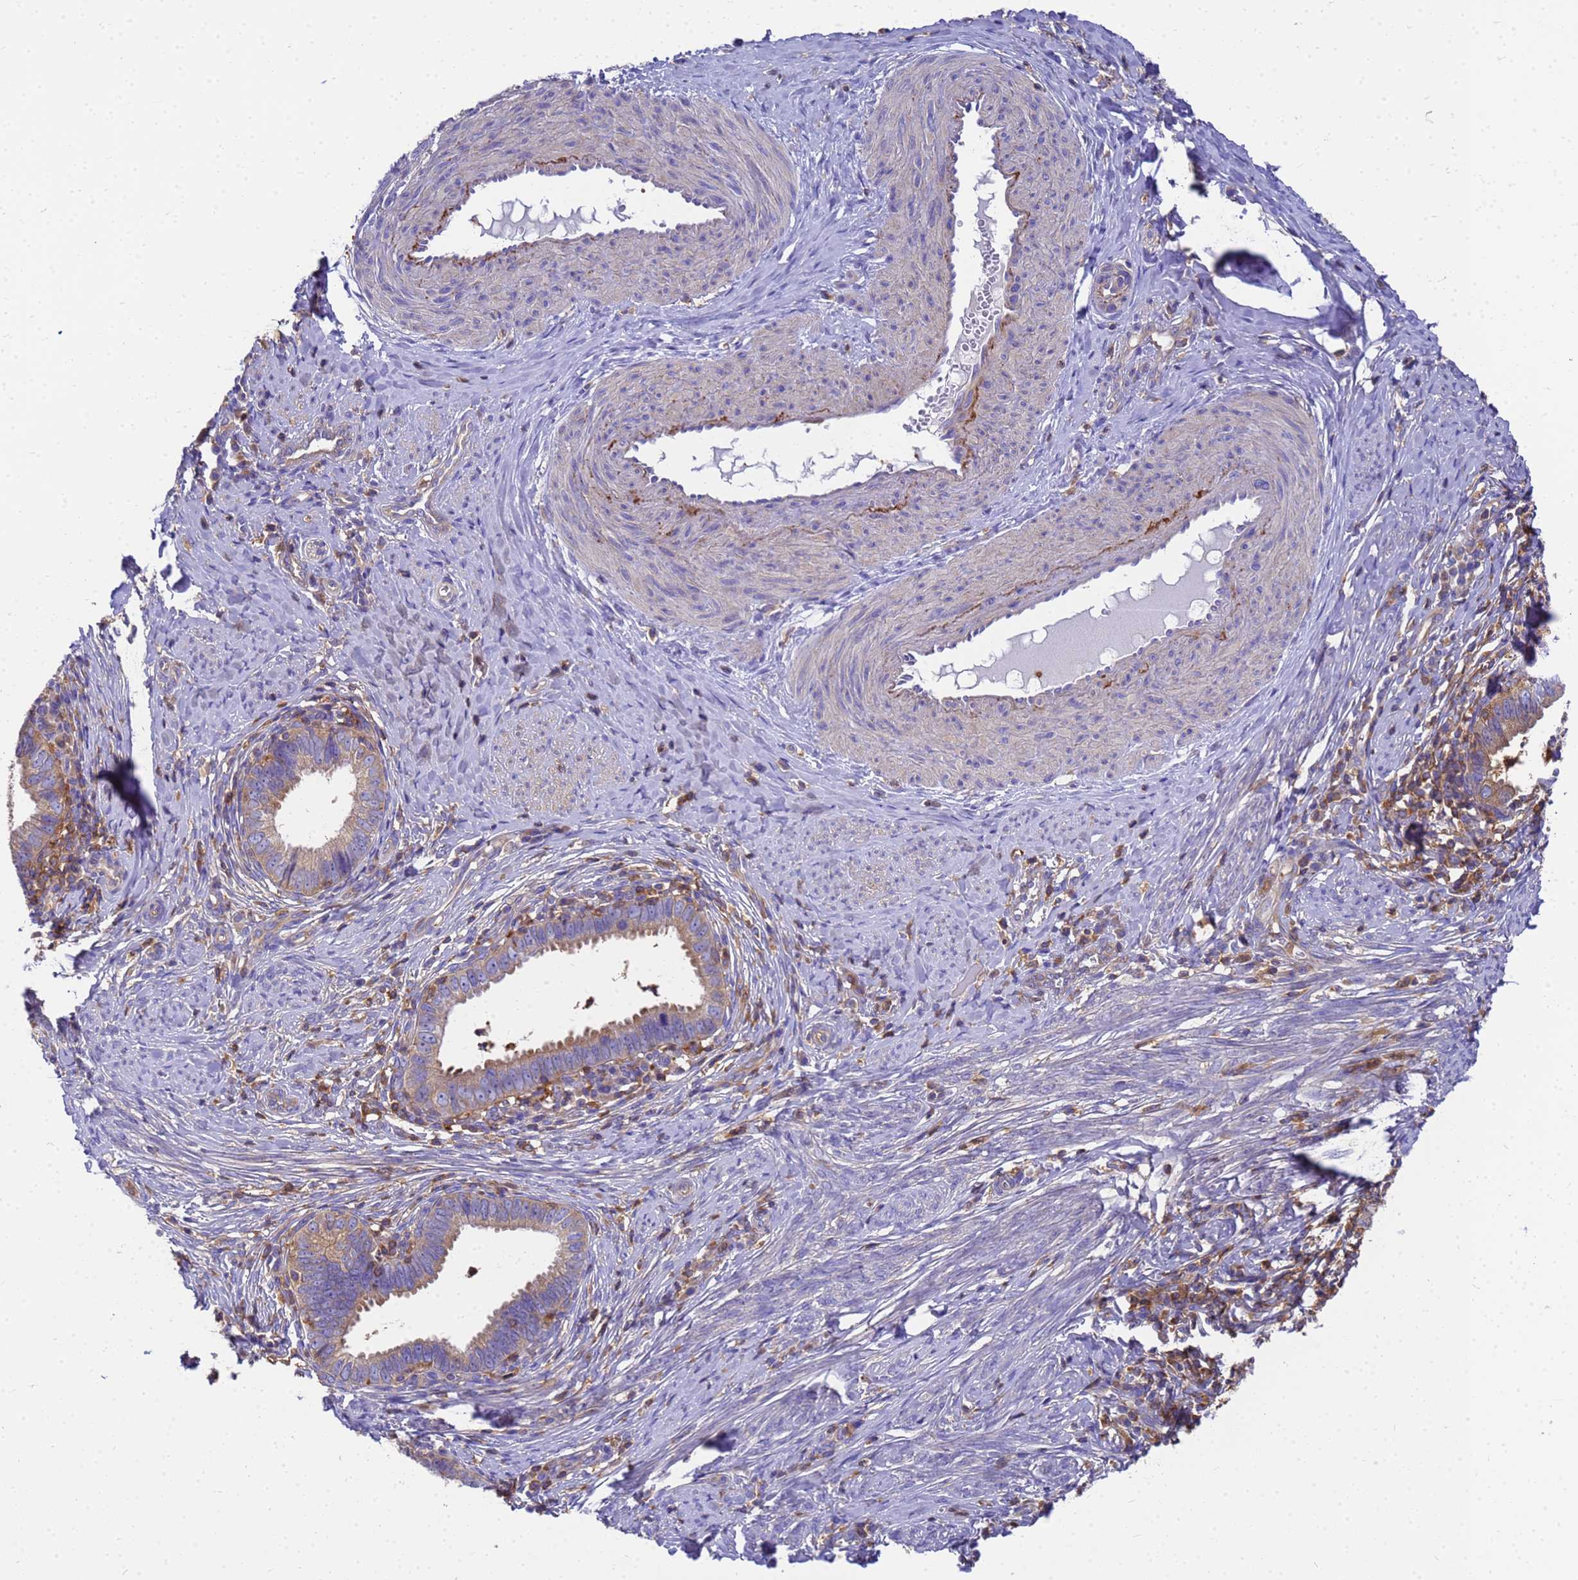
{"staining": {"intensity": "weak", "quantity": "<25%", "location": "cytoplasmic/membranous"}, "tissue": "cervical cancer", "cell_type": "Tumor cells", "image_type": "cancer", "snomed": [{"axis": "morphology", "description": "Adenocarcinoma, NOS"}, {"axis": "topography", "description": "Cervix"}], "caption": "An image of cervical cancer (adenocarcinoma) stained for a protein demonstrates no brown staining in tumor cells.", "gene": "ZNF235", "patient": {"sex": "female", "age": 36}}